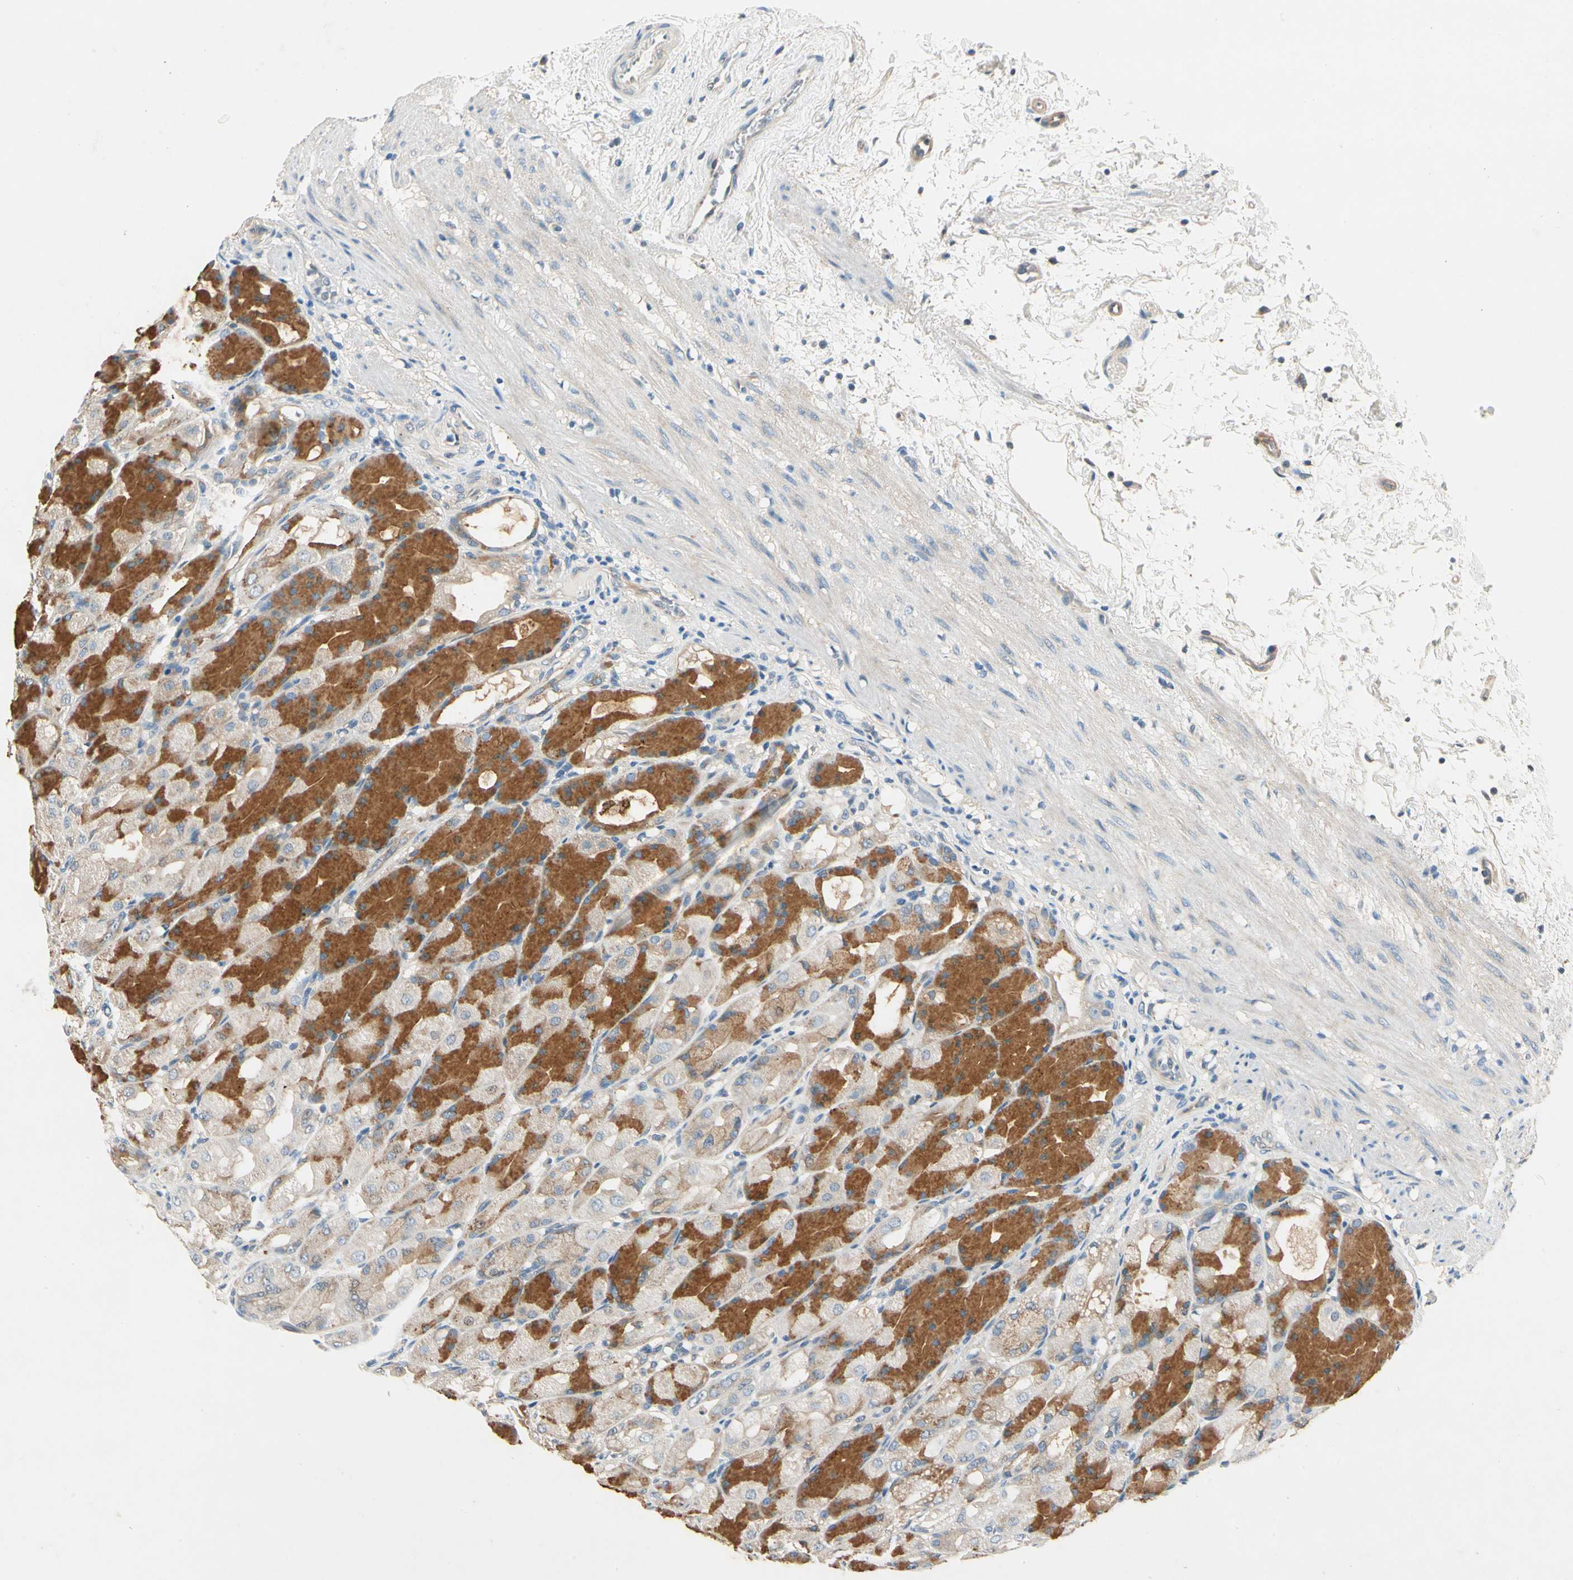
{"staining": {"intensity": "strong", "quantity": "25%-75%", "location": "cytoplasmic/membranous"}, "tissue": "stomach", "cell_type": "Glandular cells", "image_type": "normal", "snomed": [{"axis": "morphology", "description": "Normal tissue, NOS"}, {"axis": "topography", "description": "Stomach, upper"}], "caption": "The micrograph demonstrates a brown stain indicating the presence of a protein in the cytoplasmic/membranous of glandular cells in stomach.", "gene": "ROCK2", "patient": {"sex": "female", "age": 75}}